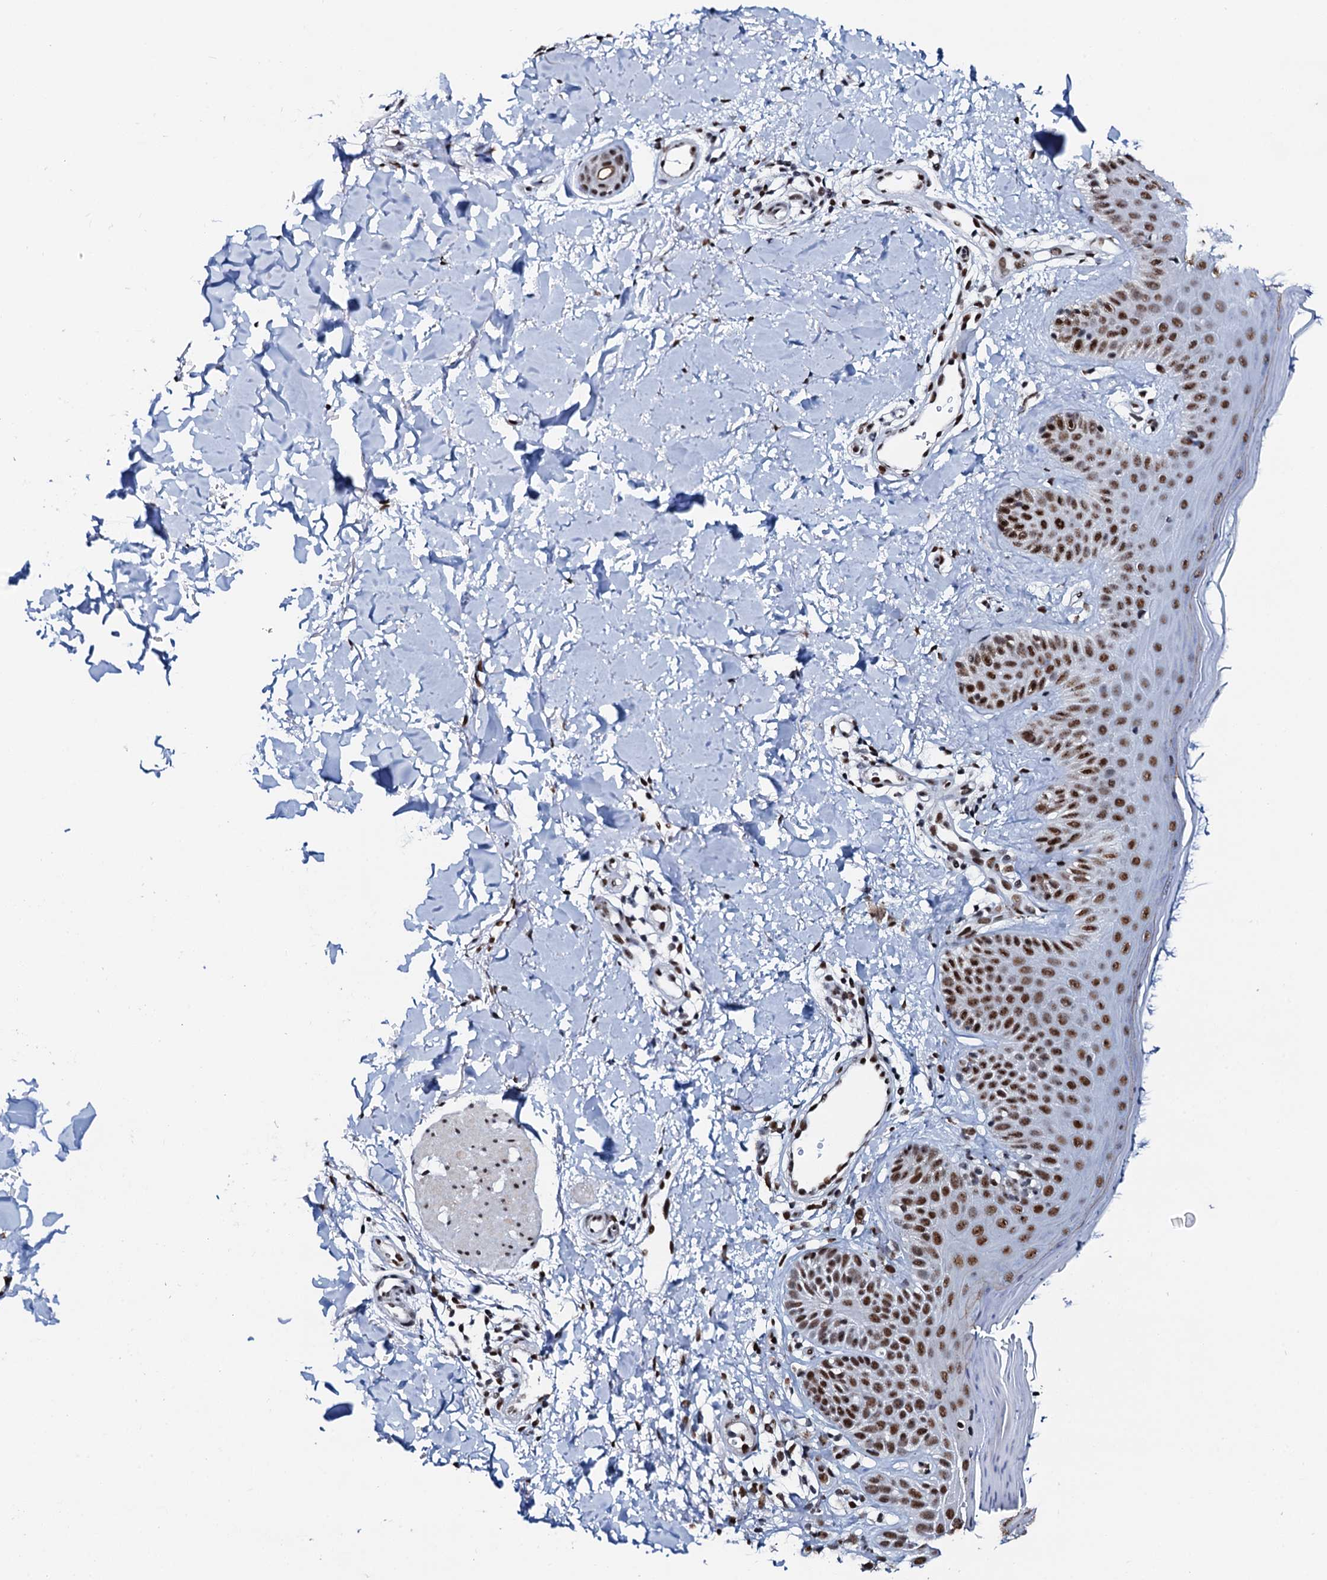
{"staining": {"intensity": "strong", "quantity": ">75%", "location": "nuclear"}, "tissue": "skin", "cell_type": "Fibroblasts", "image_type": "normal", "snomed": [{"axis": "morphology", "description": "Normal tissue, NOS"}, {"axis": "topography", "description": "Skin"}], "caption": "This histopathology image demonstrates normal skin stained with immunohistochemistry (IHC) to label a protein in brown. The nuclear of fibroblasts show strong positivity for the protein. Nuclei are counter-stained blue.", "gene": "NKAPD1", "patient": {"sex": "male", "age": 52}}